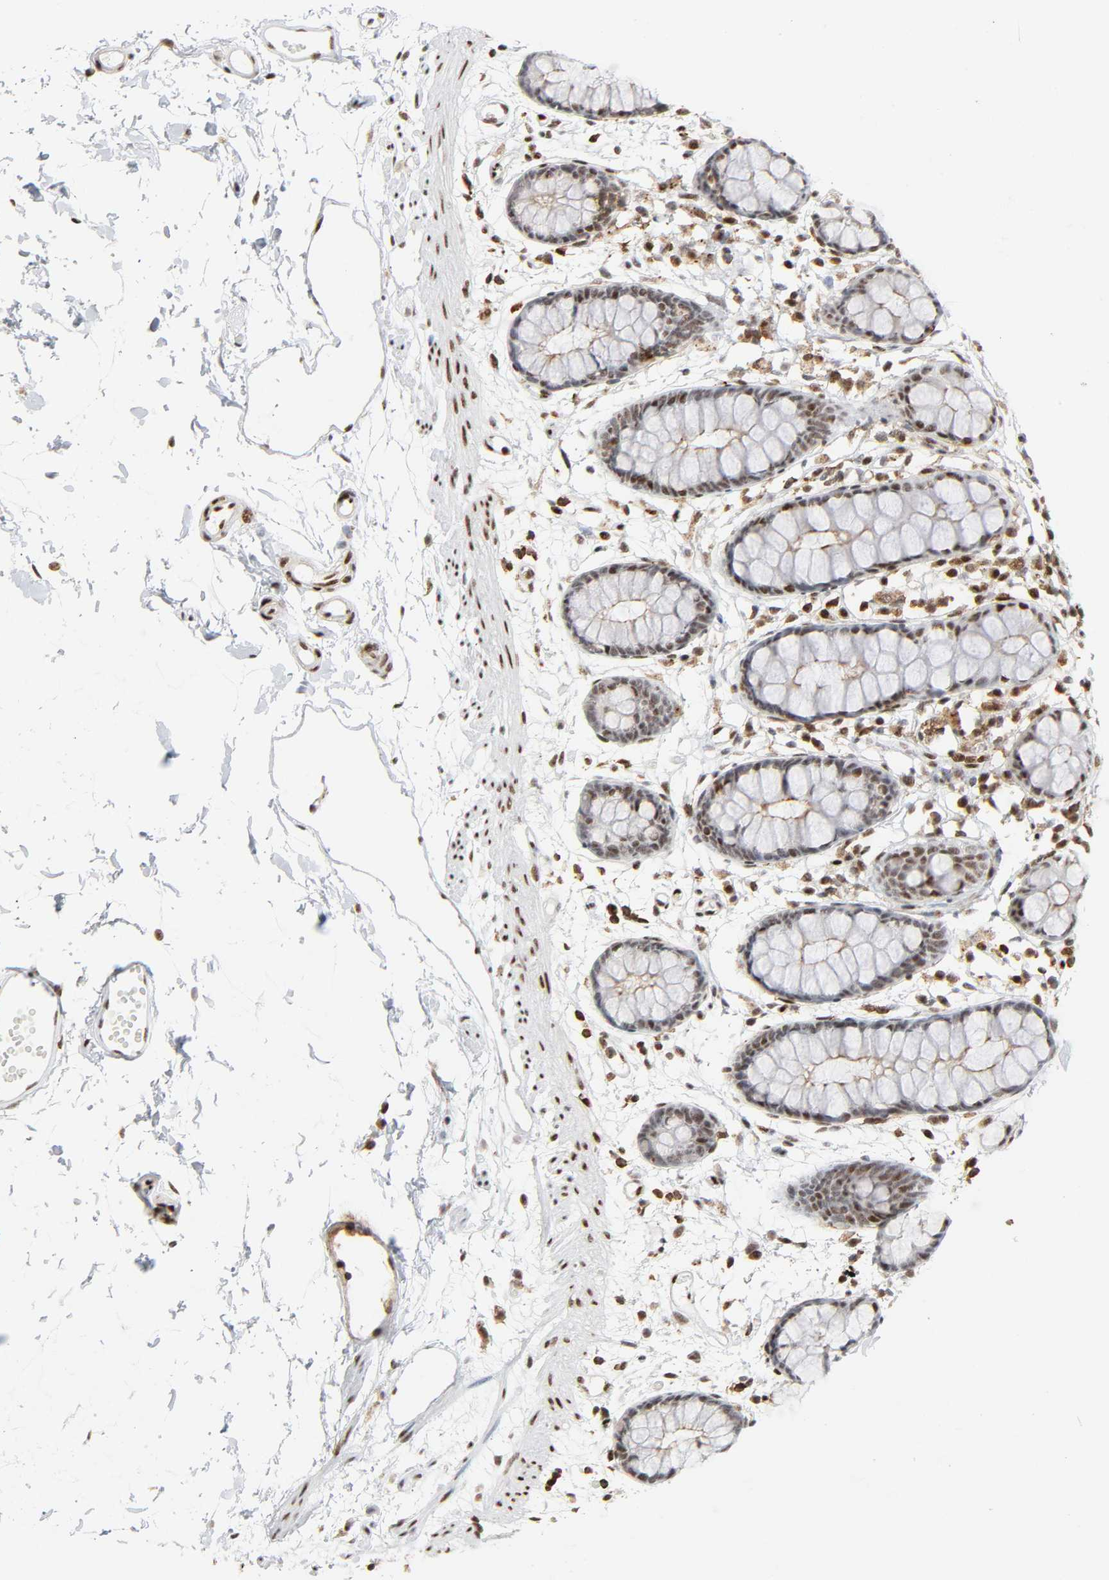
{"staining": {"intensity": "moderate", "quantity": "25%-75%", "location": "nuclear"}, "tissue": "rectum", "cell_type": "Glandular cells", "image_type": "normal", "snomed": [{"axis": "morphology", "description": "Normal tissue, NOS"}, {"axis": "topography", "description": "Rectum"}], "caption": "Brown immunohistochemical staining in normal rectum exhibits moderate nuclear staining in about 25%-75% of glandular cells.", "gene": "WAS", "patient": {"sex": "female", "age": 66}}